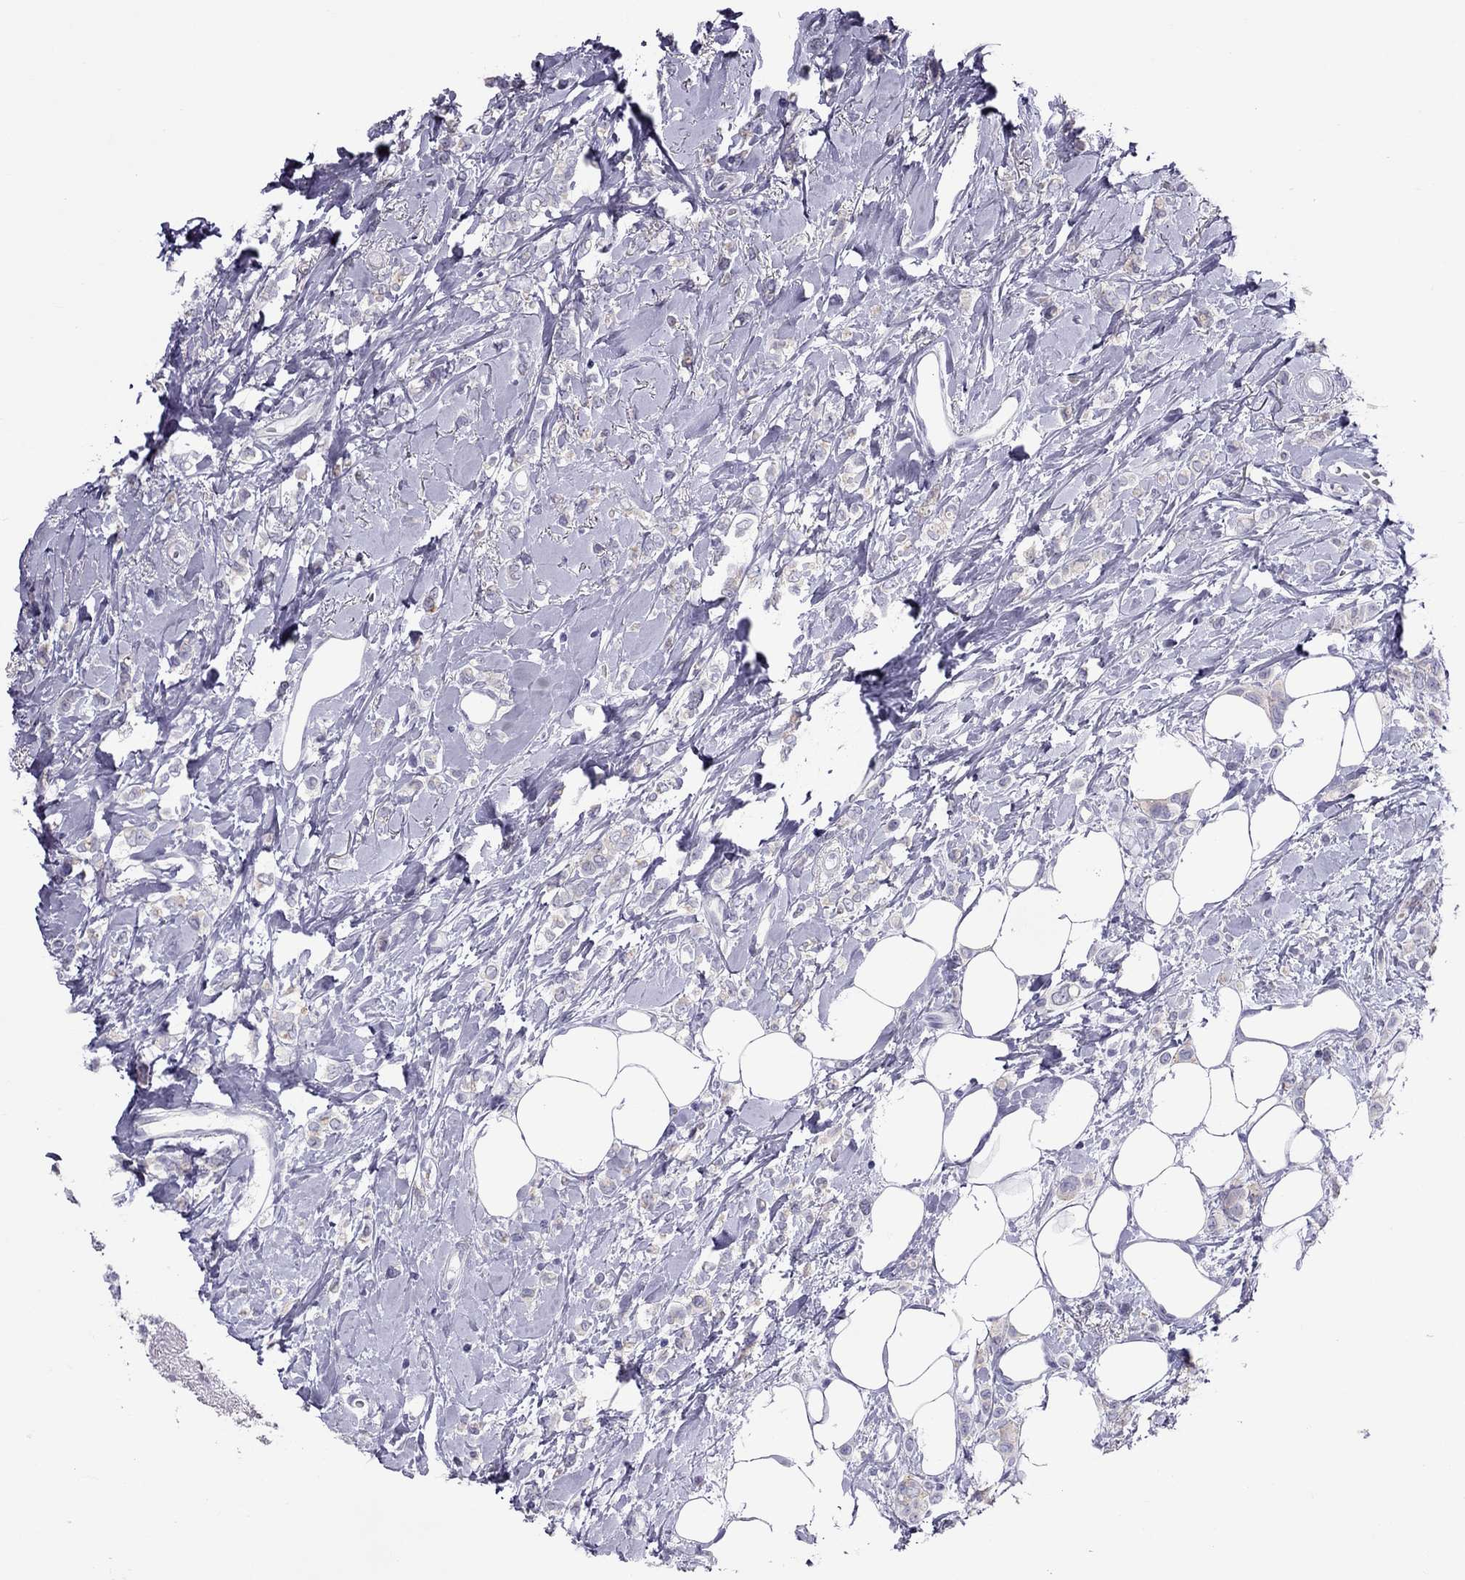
{"staining": {"intensity": "negative", "quantity": "none", "location": "none"}, "tissue": "breast cancer", "cell_type": "Tumor cells", "image_type": "cancer", "snomed": [{"axis": "morphology", "description": "Lobular carcinoma"}, {"axis": "topography", "description": "Breast"}], "caption": "This photomicrograph is of breast cancer stained with immunohistochemistry (IHC) to label a protein in brown with the nuclei are counter-stained blue. There is no expression in tumor cells. The staining was performed using DAB to visualize the protein expression in brown, while the nuclei were stained in blue with hematoxylin (Magnification: 20x).", "gene": "TEX14", "patient": {"sex": "female", "age": 66}}